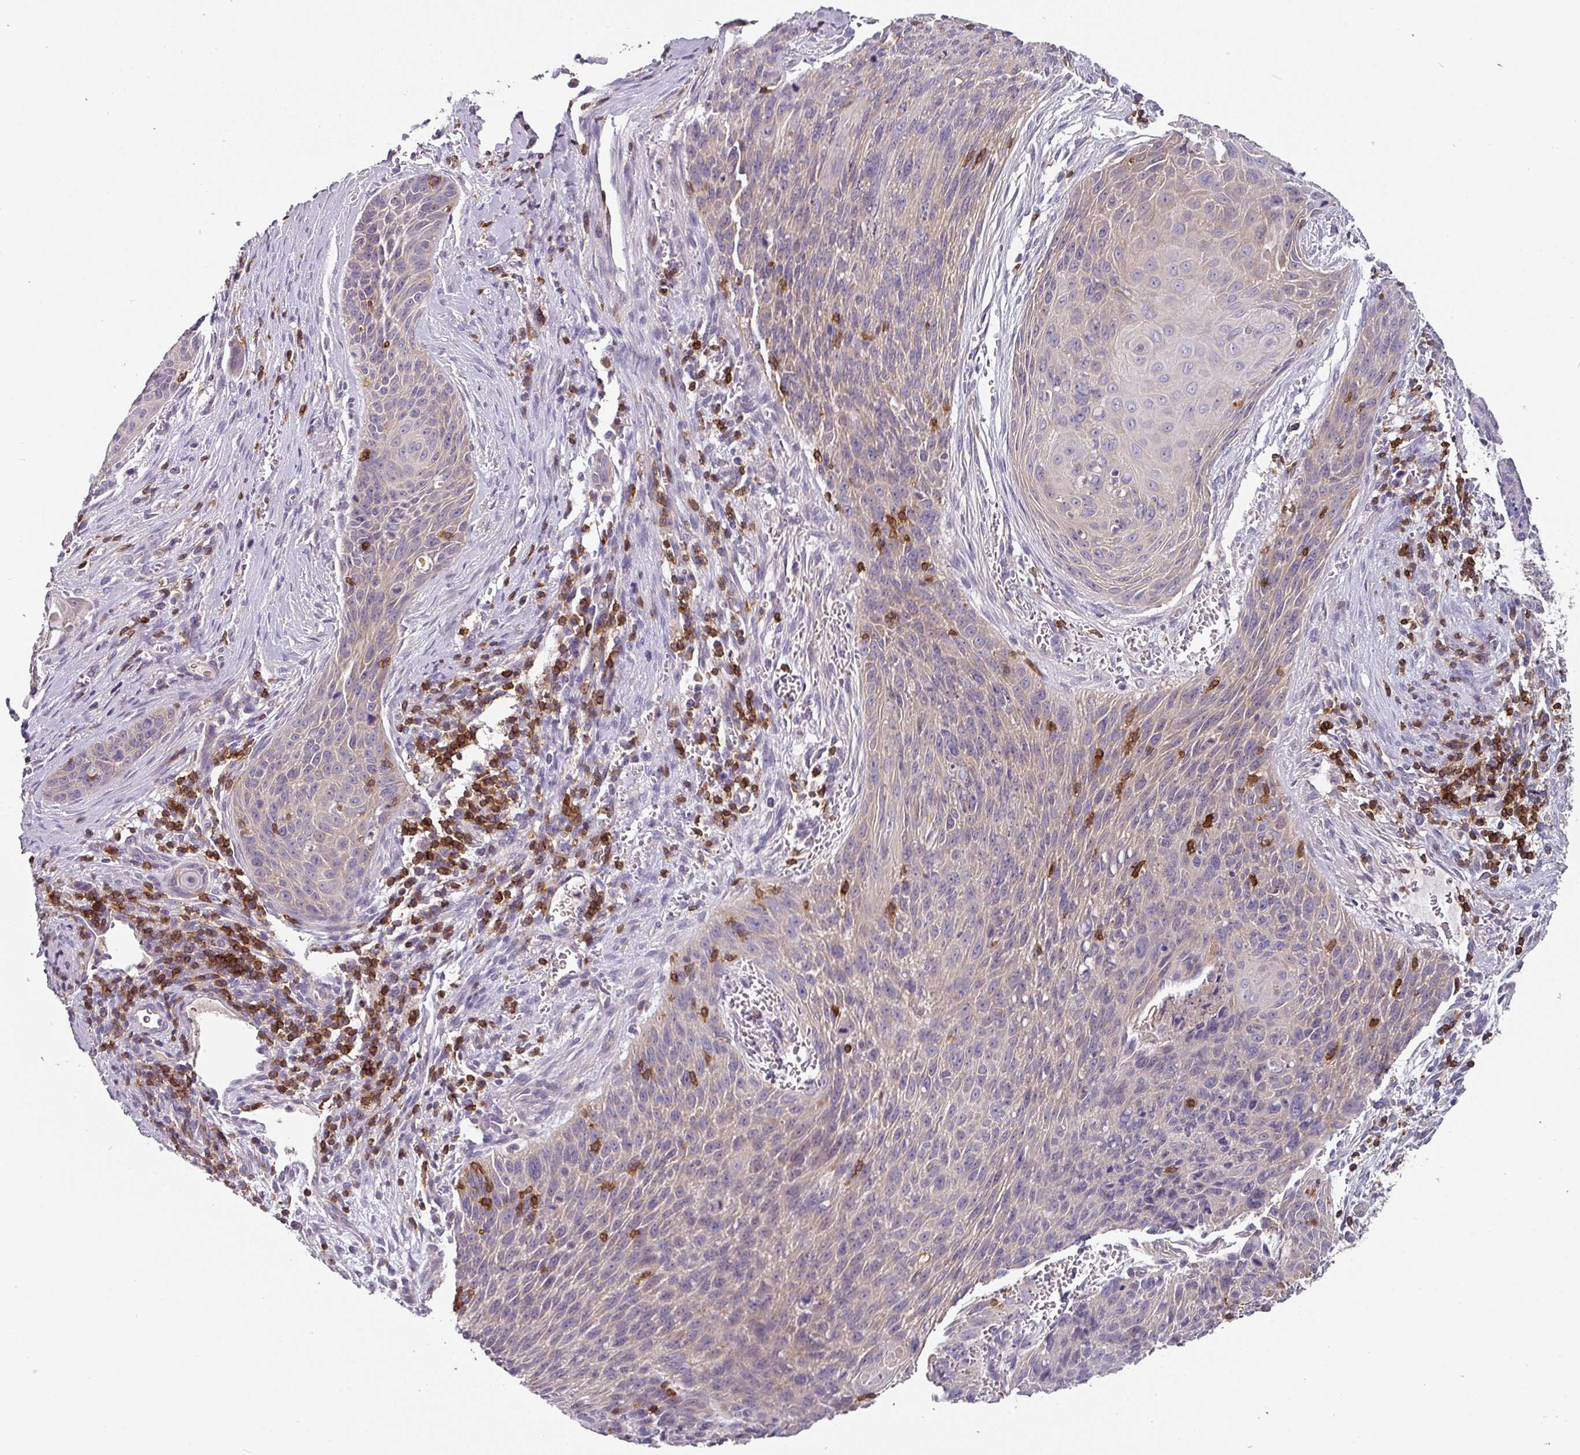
{"staining": {"intensity": "weak", "quantity": "<25%", "location": "cytoplasmic/membranous"}, "tissue": "cervical cancer", "cell_type": "Tumor cells", "image_type": "cancer", "snomed": [{"axis": "morphology", "description": "Squamous cell carcinoma, NOS"}, {"axis": "topography", "description": "Cervix"}], "caption": "Protein analysis of cervical cancer reveals no significant expression in tumor cells.", "gene": "CD3G", "patient": {"sex": "female", "age": 55}}